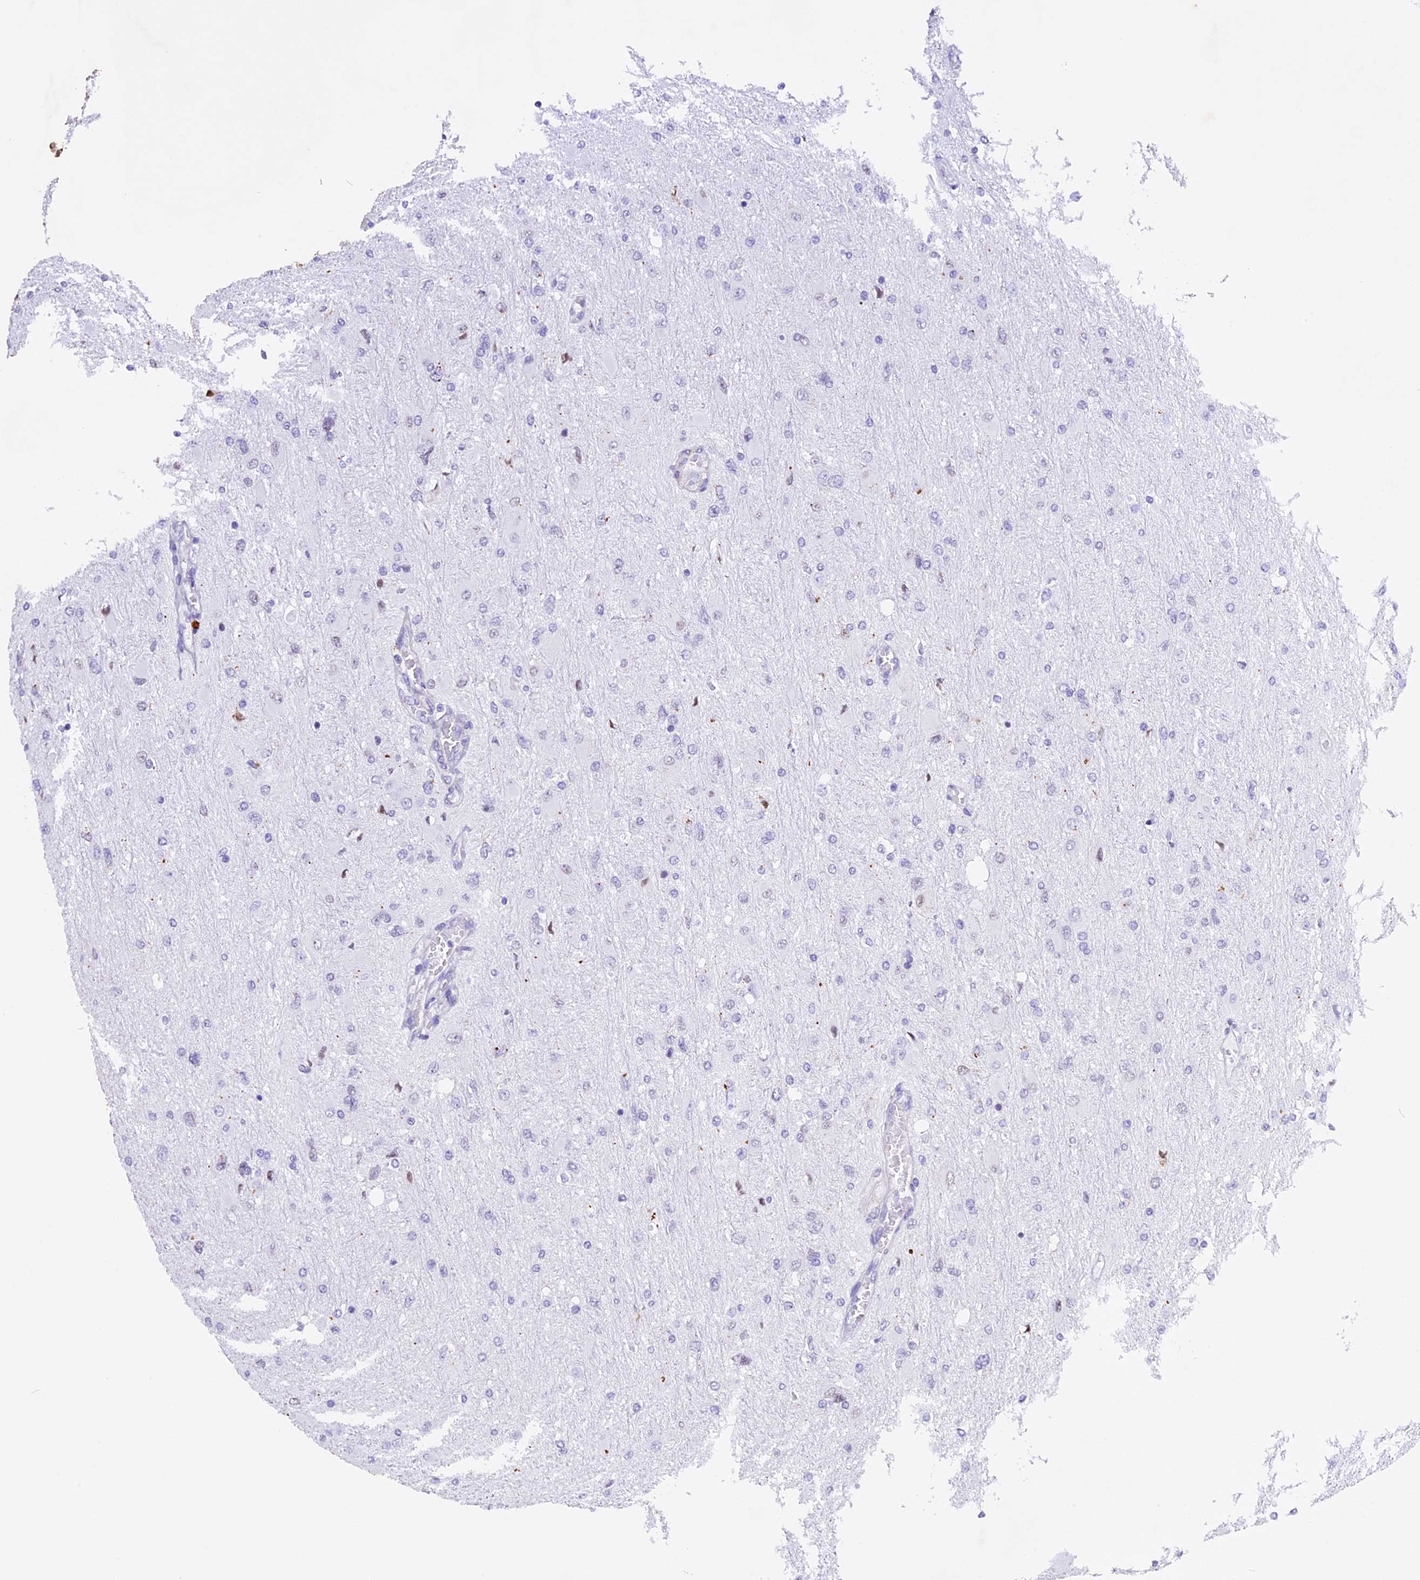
{"staining": {"intensity": "negative", "quantity": "none", "location": "none"}, "tissue": "glioma", "cell_type": "Tumor cells", "image_type": "cancer", "snomed": [{"axis": "morphology", "description": "Glioma, malignant, High grade"}, {"axis": "topography", "description": "Cerebral cortex"}], "caption": "A high-resolution image shows IHC staining of glioma, which reveals no significant staining in tumor cells.", "gene": "TFAM", "patient": {"sex": "female", "age": 36}}